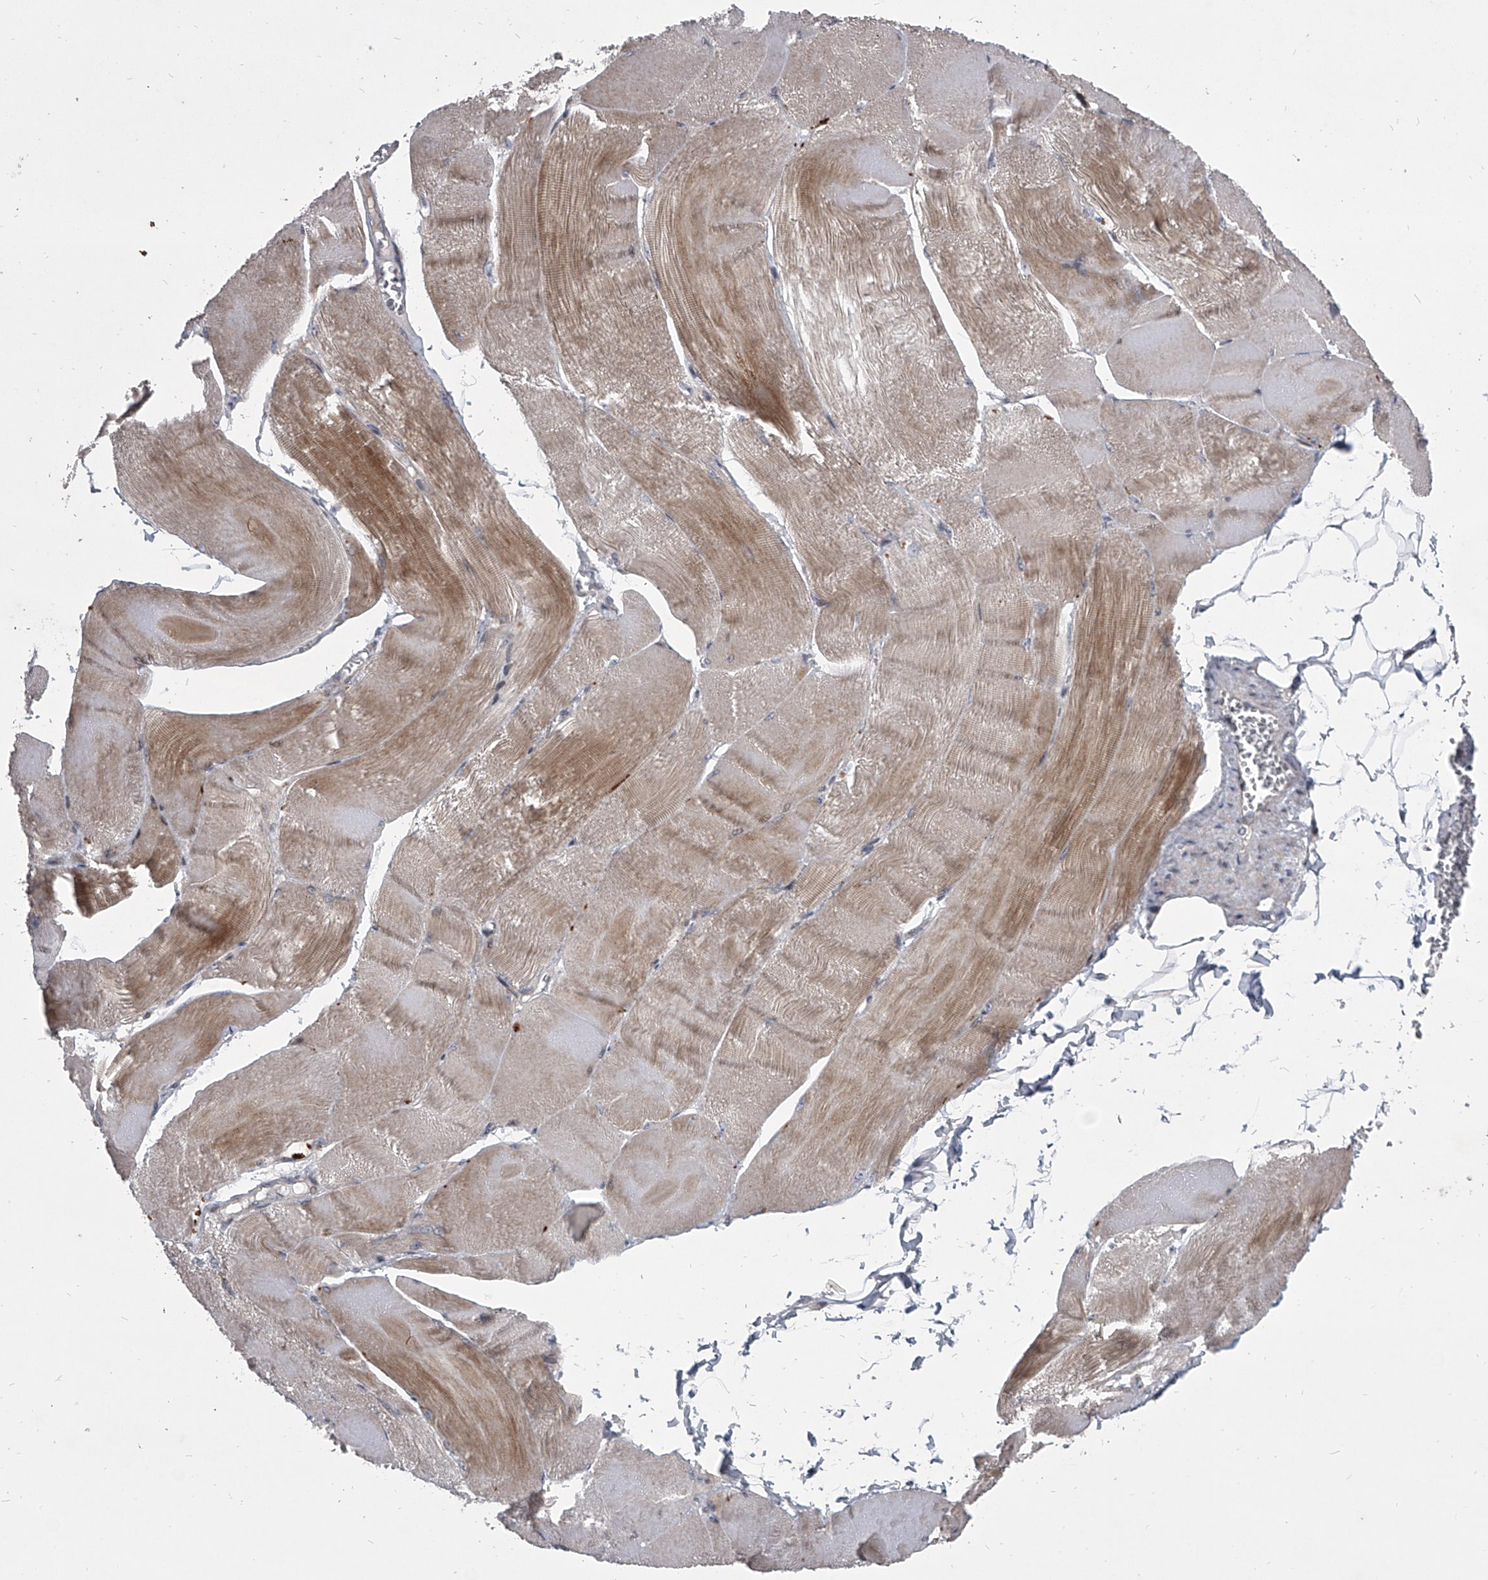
{"staining": {"intensity": "moderate", "quantity": "25%-75%", "location": "cytoplasmic/membranous"}, "tissue": "skeletal muscle", "cell_type": "Myocytes", "image_type": "normal", "snomed": [{"axis": "morphology", "description": "Normal tissue, NOS"}, {"axis": "morphology", "description": "Basal cell carcinoma"}, {"axis": "topography", "description": "Skeletal muscle"}], "caption": "Moderate cytoplasmic/membranous positivity is identified in about 25%-75% of myocytes in benign skeletal muscle. The staining was performed using DAB (3,3'-diaminobenzidine) to visualize the protein expression in brown, while the nuclei were stained in blue with hematoxylin (Magnification: 20x).", "gene": "HEATR6", "patient": {"sex": "female", "age": 64}}